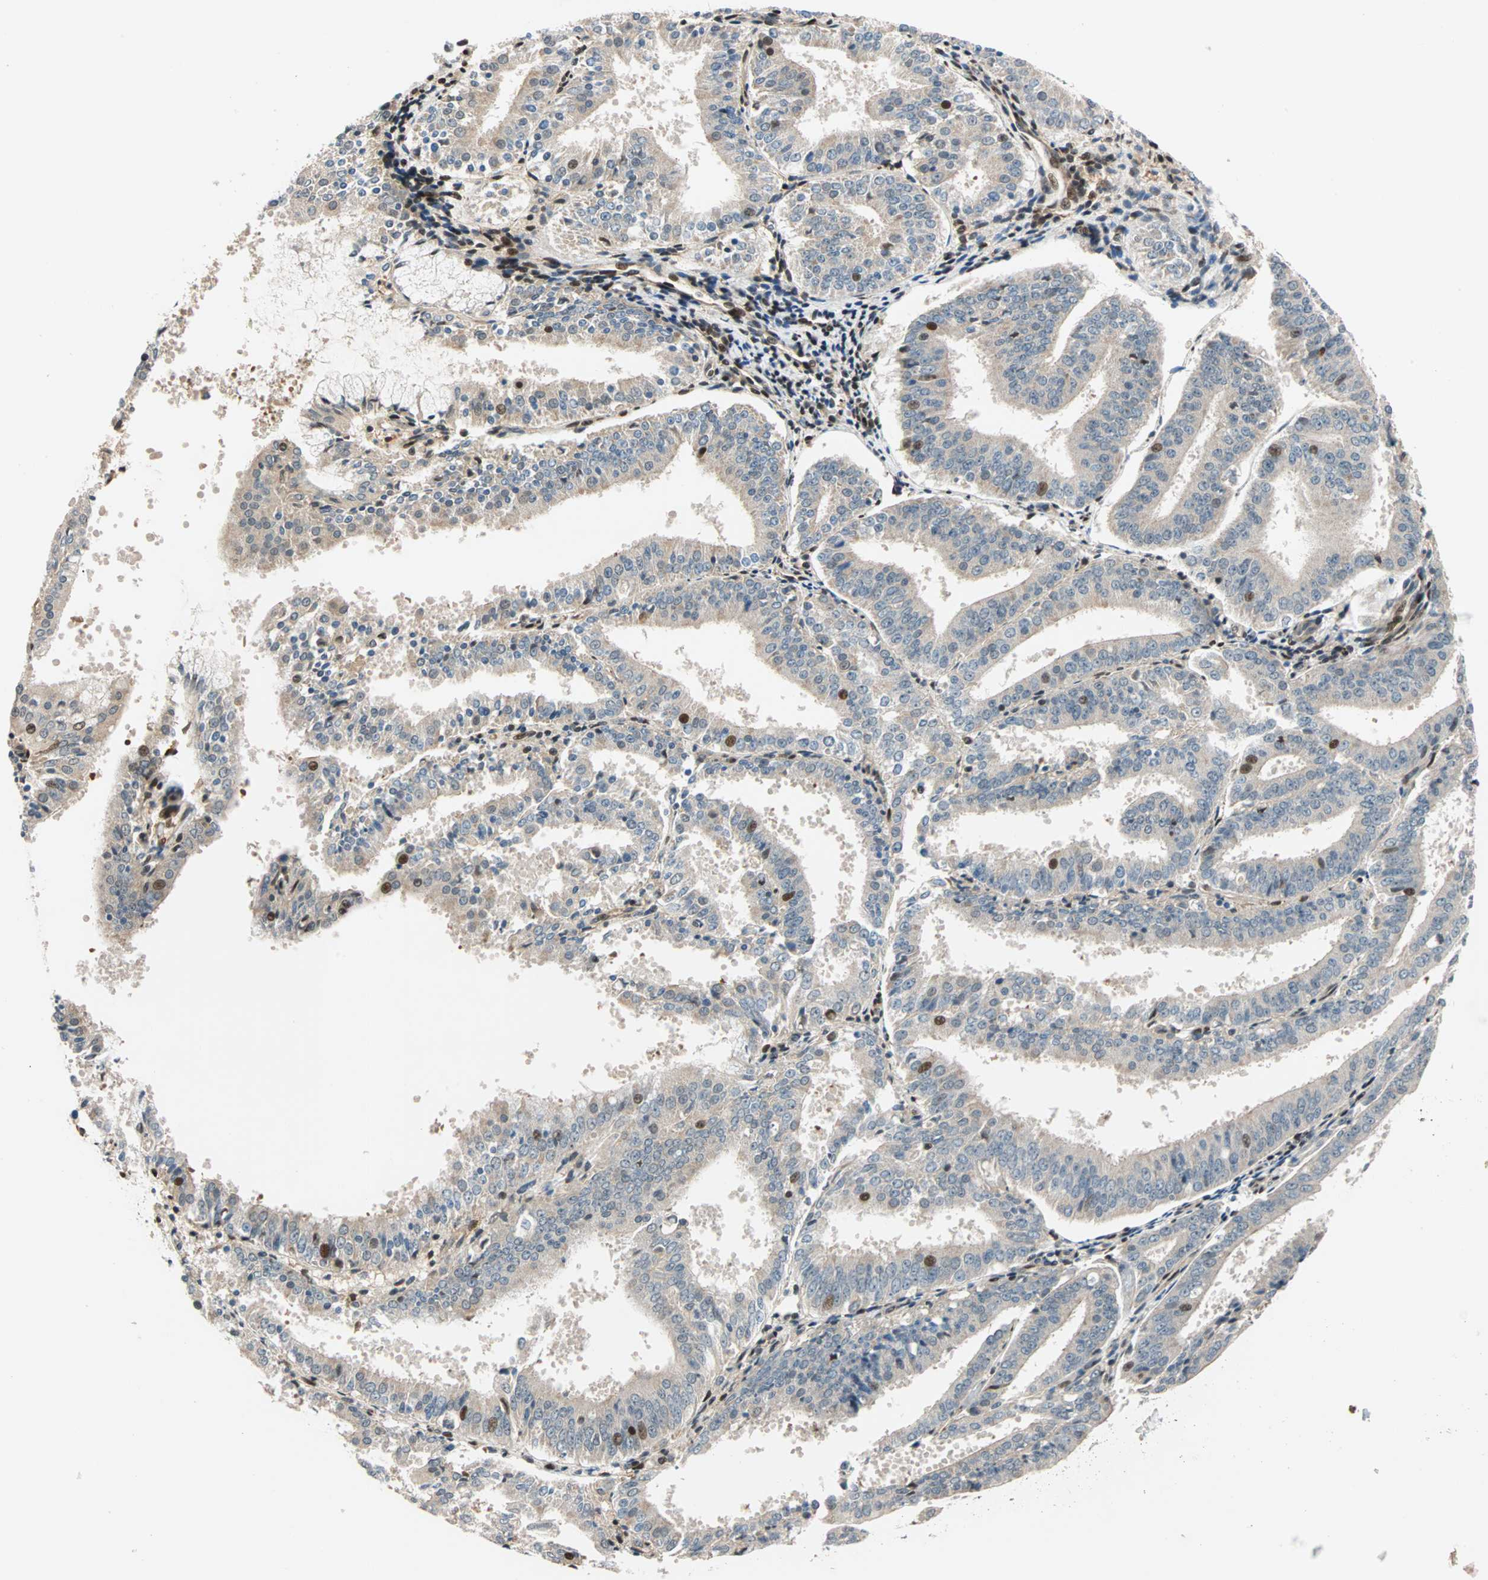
{"staining": {"intensity": "weak", "quantity": ">75%", "location": "cytoplasmic/membranous"}, "tissue": "endometrial cancer", "cell_type": "Tumor cells", "image_type": "cancer", "snomed": [{"axis": "morphology", "description": "Adenocarcinoma, NOS"}, {"axis": "topography", "description": "Endometrium"}], "caption": "Tumor cells display weak cytoplasmic/membranous expression in about >75% of cells in adenocarcinoma (endometrial). (Brightfield microscopy of DAB IHC at high magnification).", "gene": "HECW1", "patient": {"sex": "female", "age": 63}}